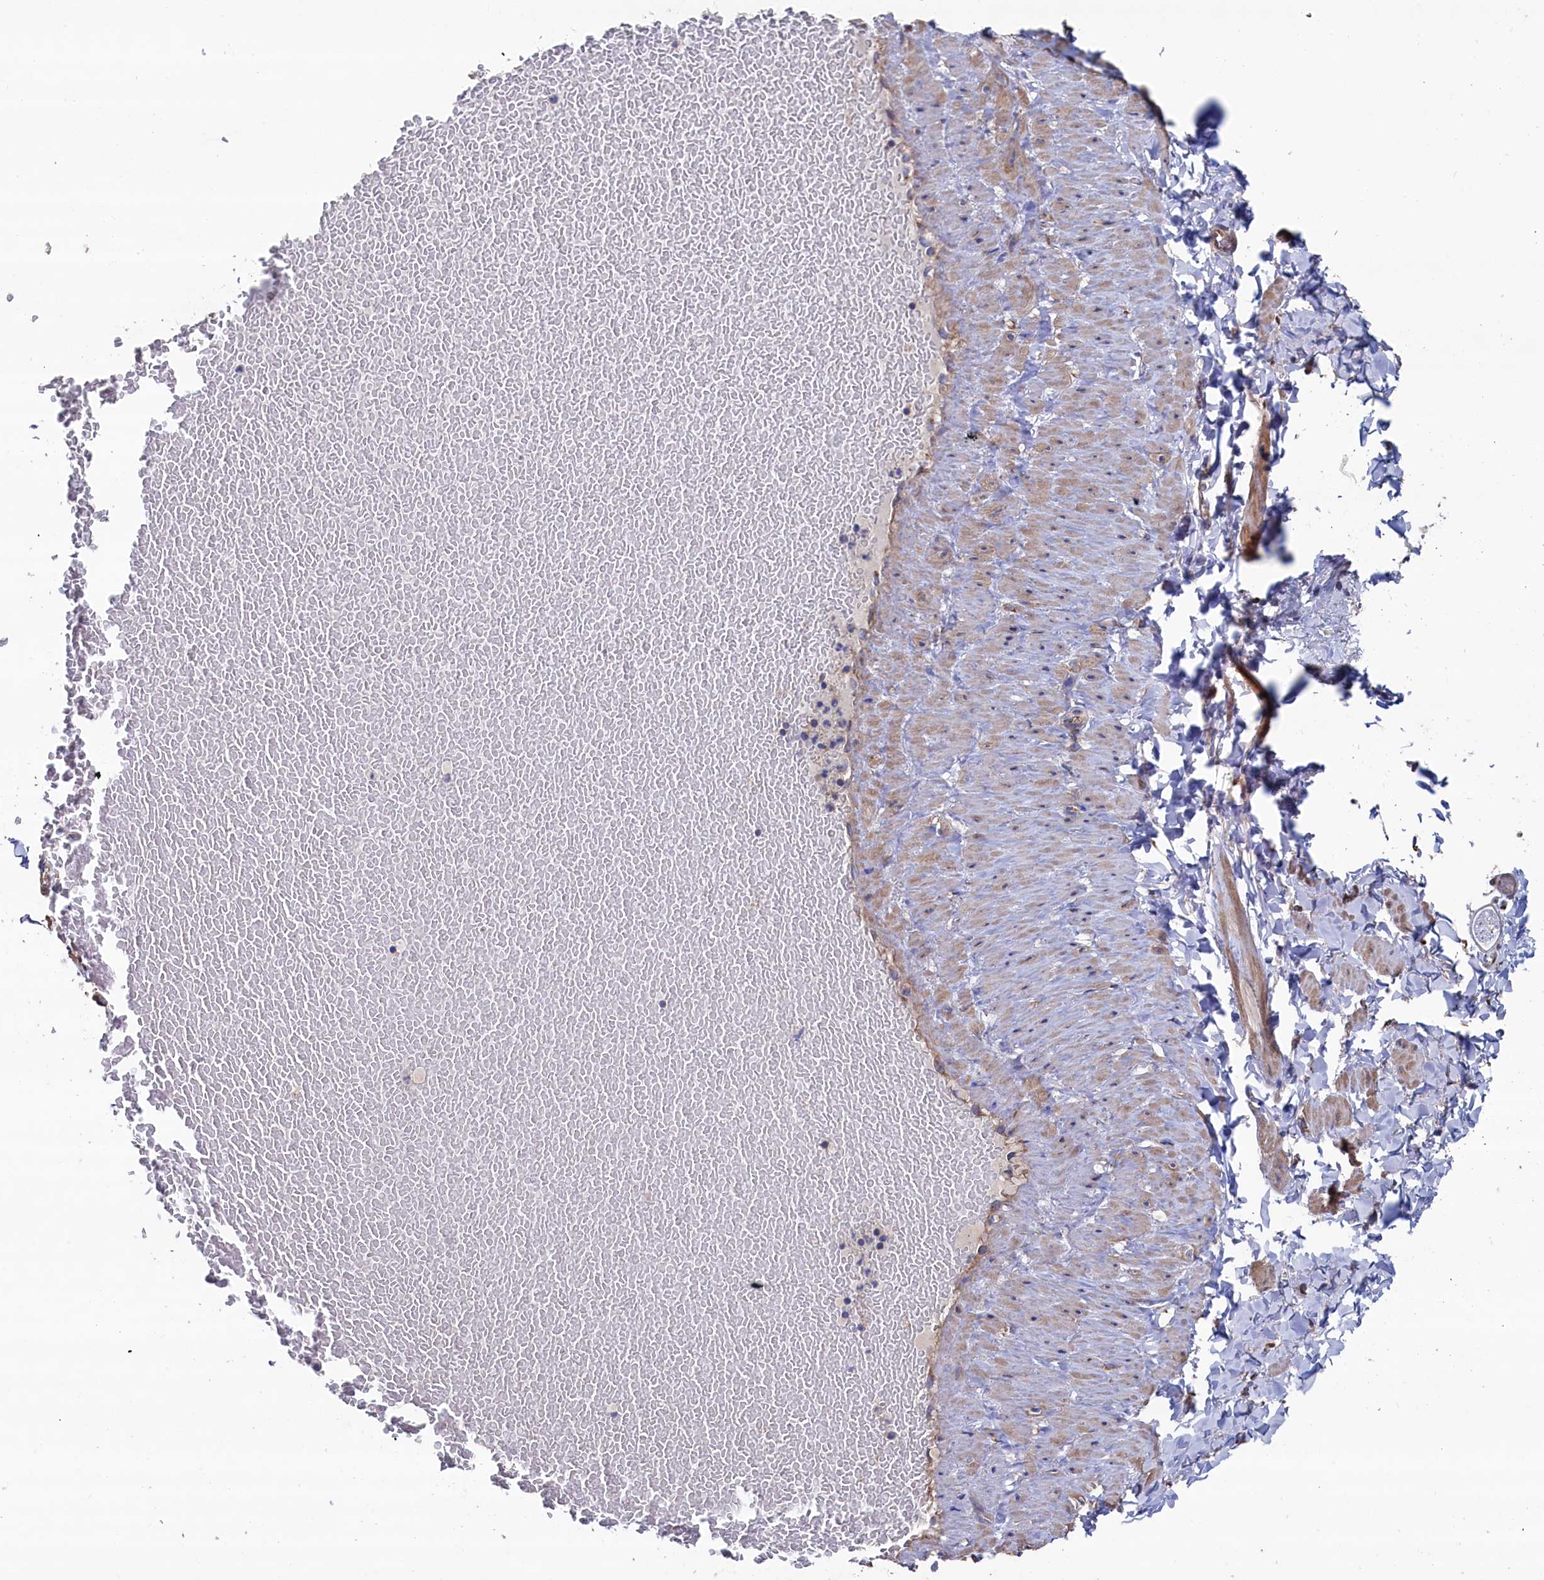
{"staining": {"intensity": "moderate", "quantity": "<25%", "location": "cytoplasmic/membranous"}, "tissue": "adipose tissue", "cell_type": "Adipocytes", "image_type": "normal", "snomed": [{"axis": "morphology", "description": "Normal tissue, NOS"}, {"axis": "topography", "description": "Adipose tissue"}, {"axis": "topography", "description": "Vascular tissue"}, {"axis": "topography", "description": "Peripheral nerve tissue"}], "caption": "This is a photomicrograph of IHC staining of benign adipose tissue, which shows moderate positivity in the cytoplasmic/membranous of adipocytes.", "gene": "PRRC1", "patient": {"sex": "male", "age": 25}}